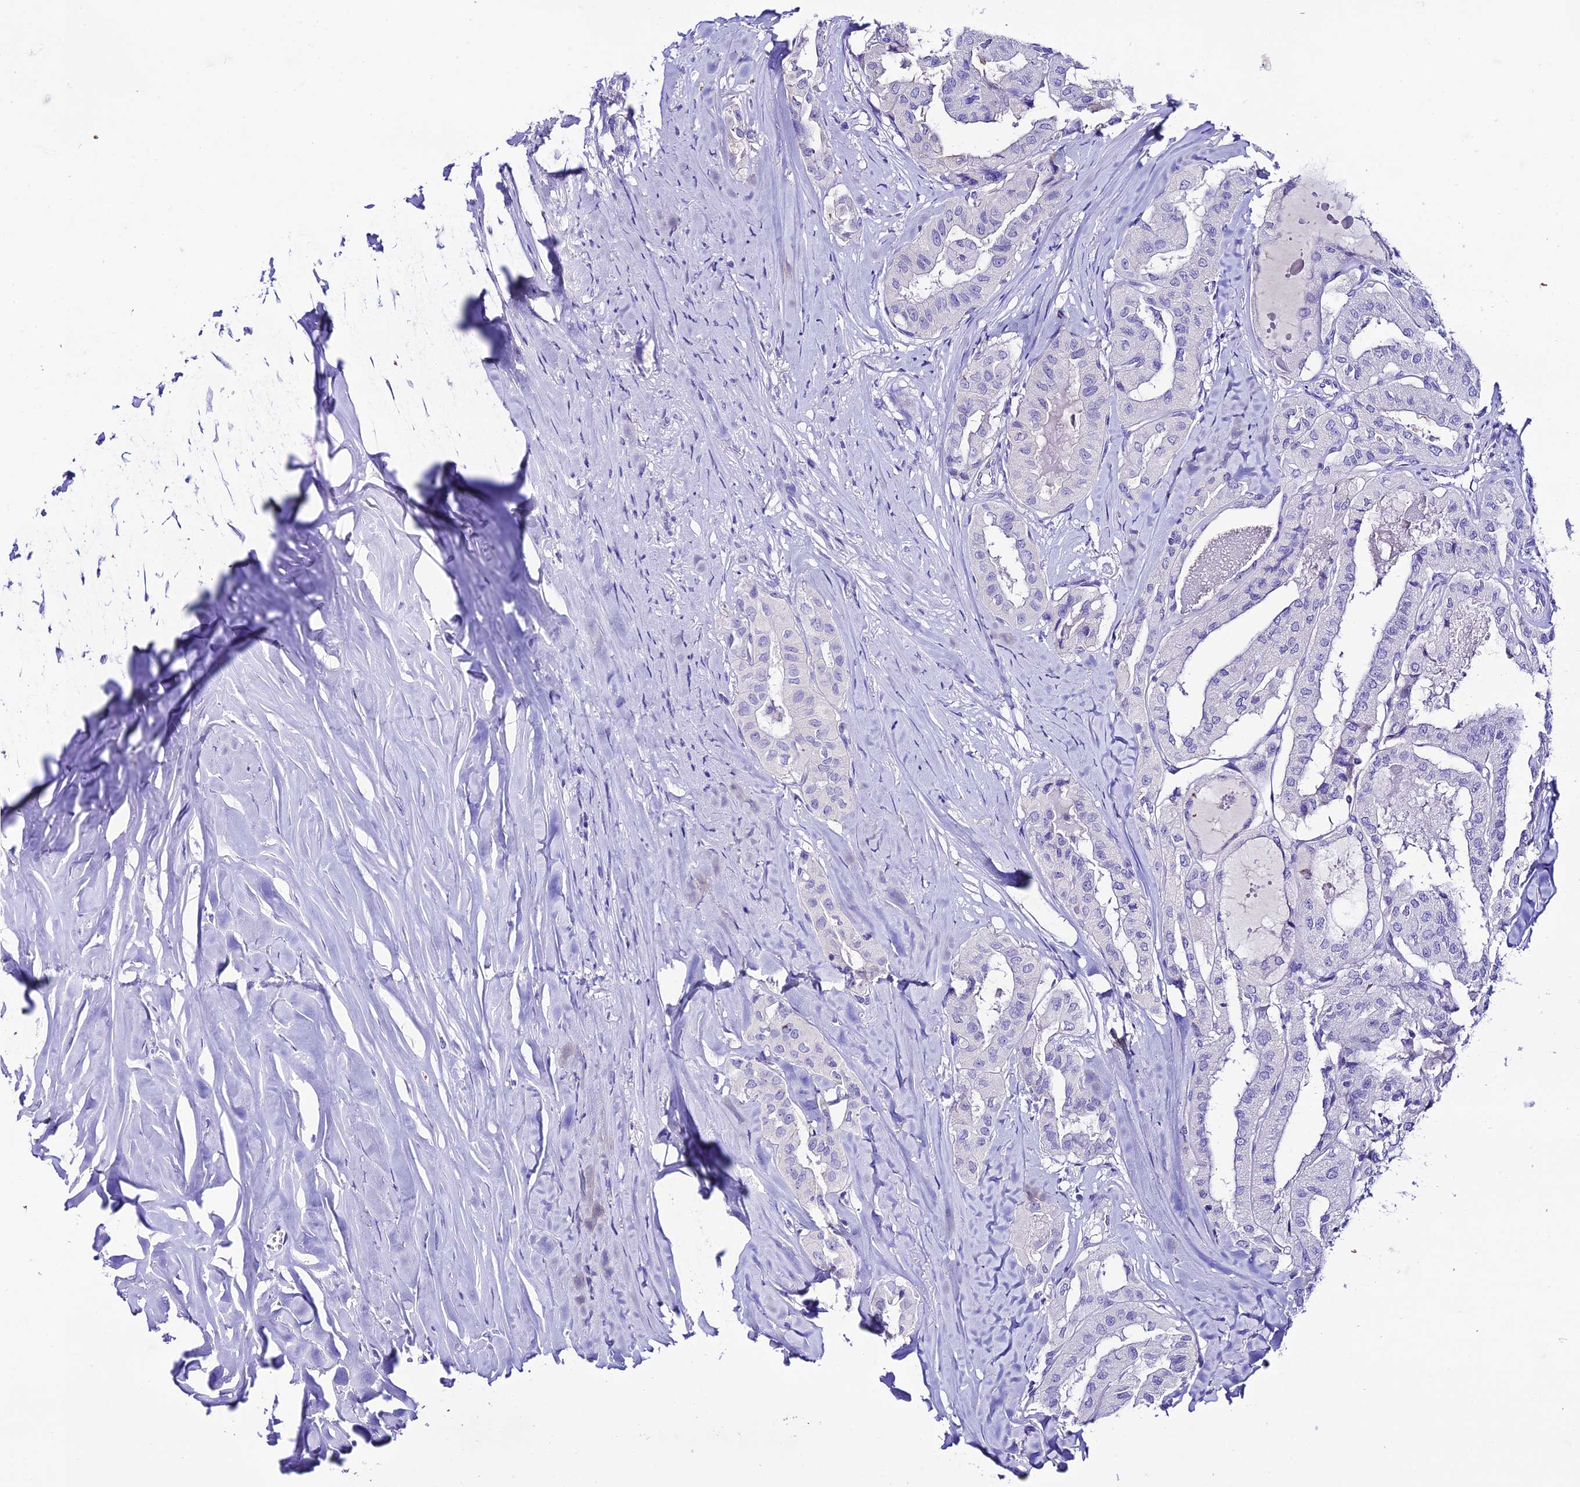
{"staining": {"intensity": "negative", "quantity": "none", "location": "none"}, "tissue": "thyroid cancer", "cell_type": "Tumor cells", "image_type": "cancer", "snomed": [{"axis": "morphology", "description": "Papillary adenocarcinoma, NOS"}, {"axis": "topography", "description": "Thyroid gland"}], "caption": "This is a micrograph of IHC staining of papillary adenocarcinoma (thyroid), which shows no staining in tumor cells.", "gene": "NLRP6", "patient": {"sex": "female", "age": 59}}